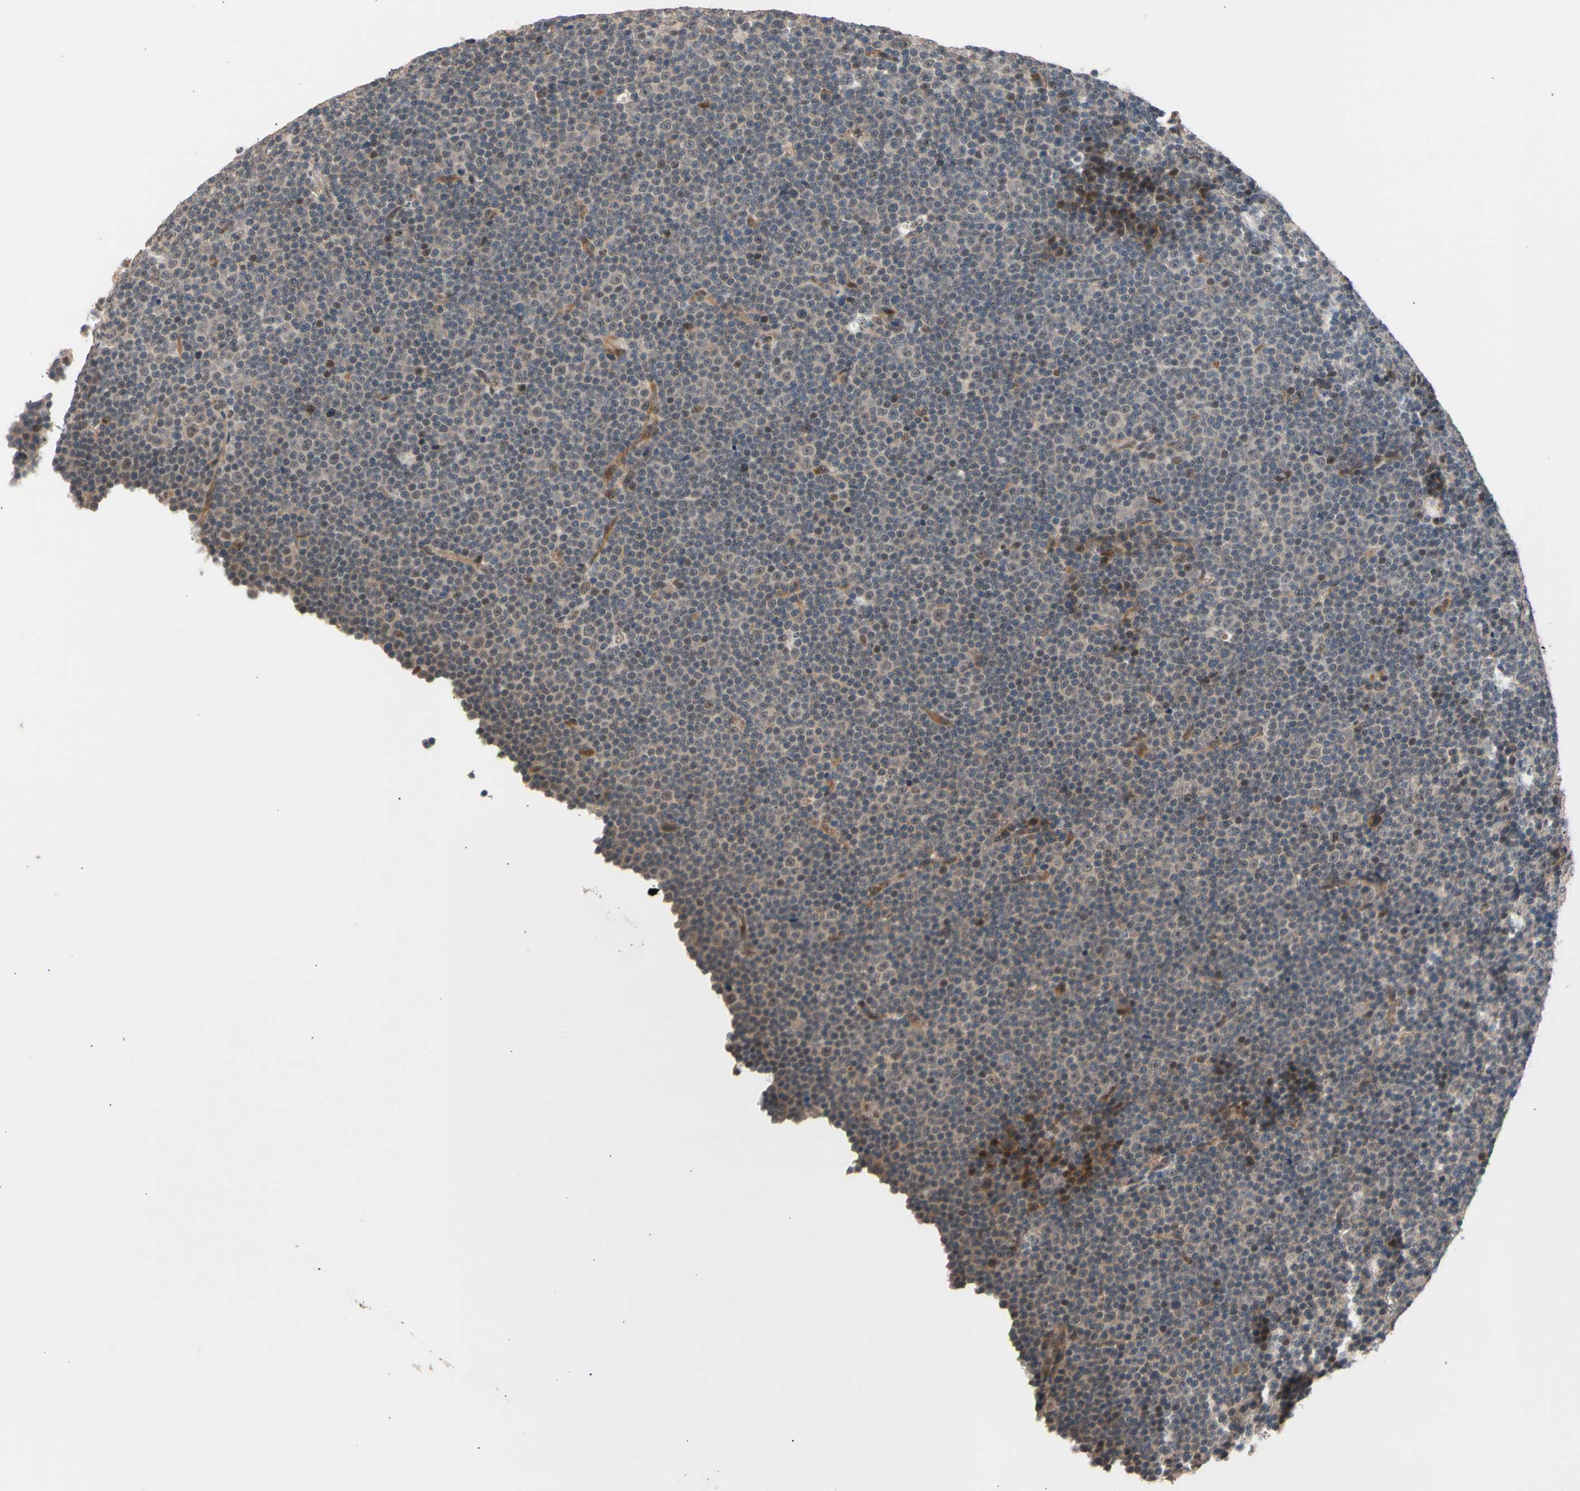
{"staining": {"intensity": "weak", "quantity": ">75%", "location": "cytoplasmic/membranous"}, "tissue": "lymphoma", "cell_type": "Tumor cells", "image_type": "cancer", "snomed": [{"axis": "morphology", "description": "Malignant lymphoma, non-Hodgkin's type, Low grade"}, {"axis": "topography", "description": "Lymph node"}], "caption": "Malignant lymphoma, non-Hodgkin's type (low-grade) was stained to show a protein in brown. There is low levels of weak cytoplasmic/membranous staining in about >75% of tumor cells.", "gene": "NGEF", "patient": {"sex": "female", "age": 67}}